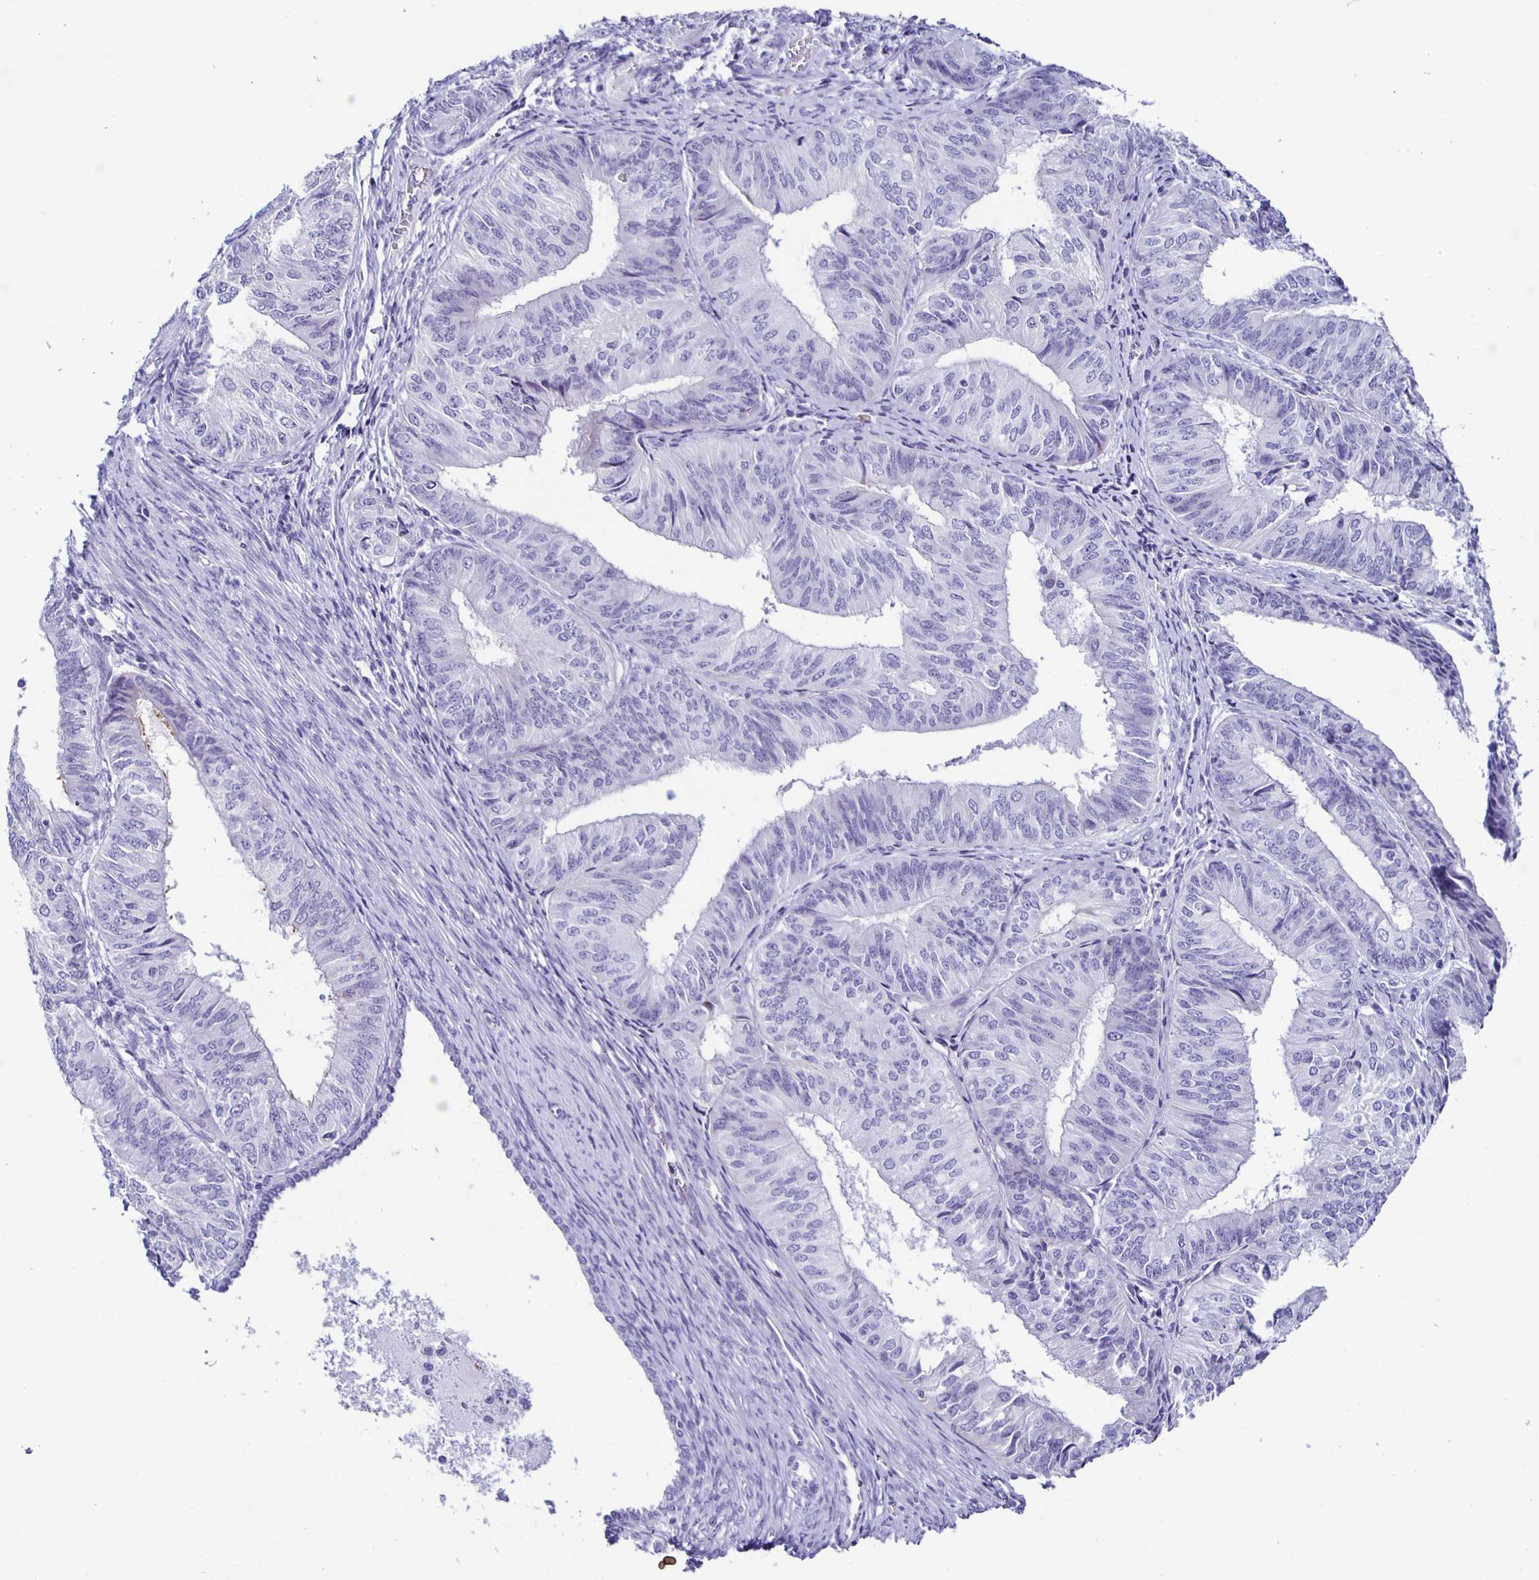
{"staining": {"intensity": "negative", "quantity": "none", "location": "none"}, "tissue": "endometrial cancer", "cell_type": "Tumor cells", "image_type": "cancer", "snomed": [{"axis": "morphology", "description": "Adenocarcinoma, NOS"}, {"axis": "topography", "description": "Endometrium"}], "caption": "Tumor cells show no significant expression in endometrial cancer (adenocarcinoma).", "gene": "AQP6", "patient": {"sex": "female", "age": 58}}